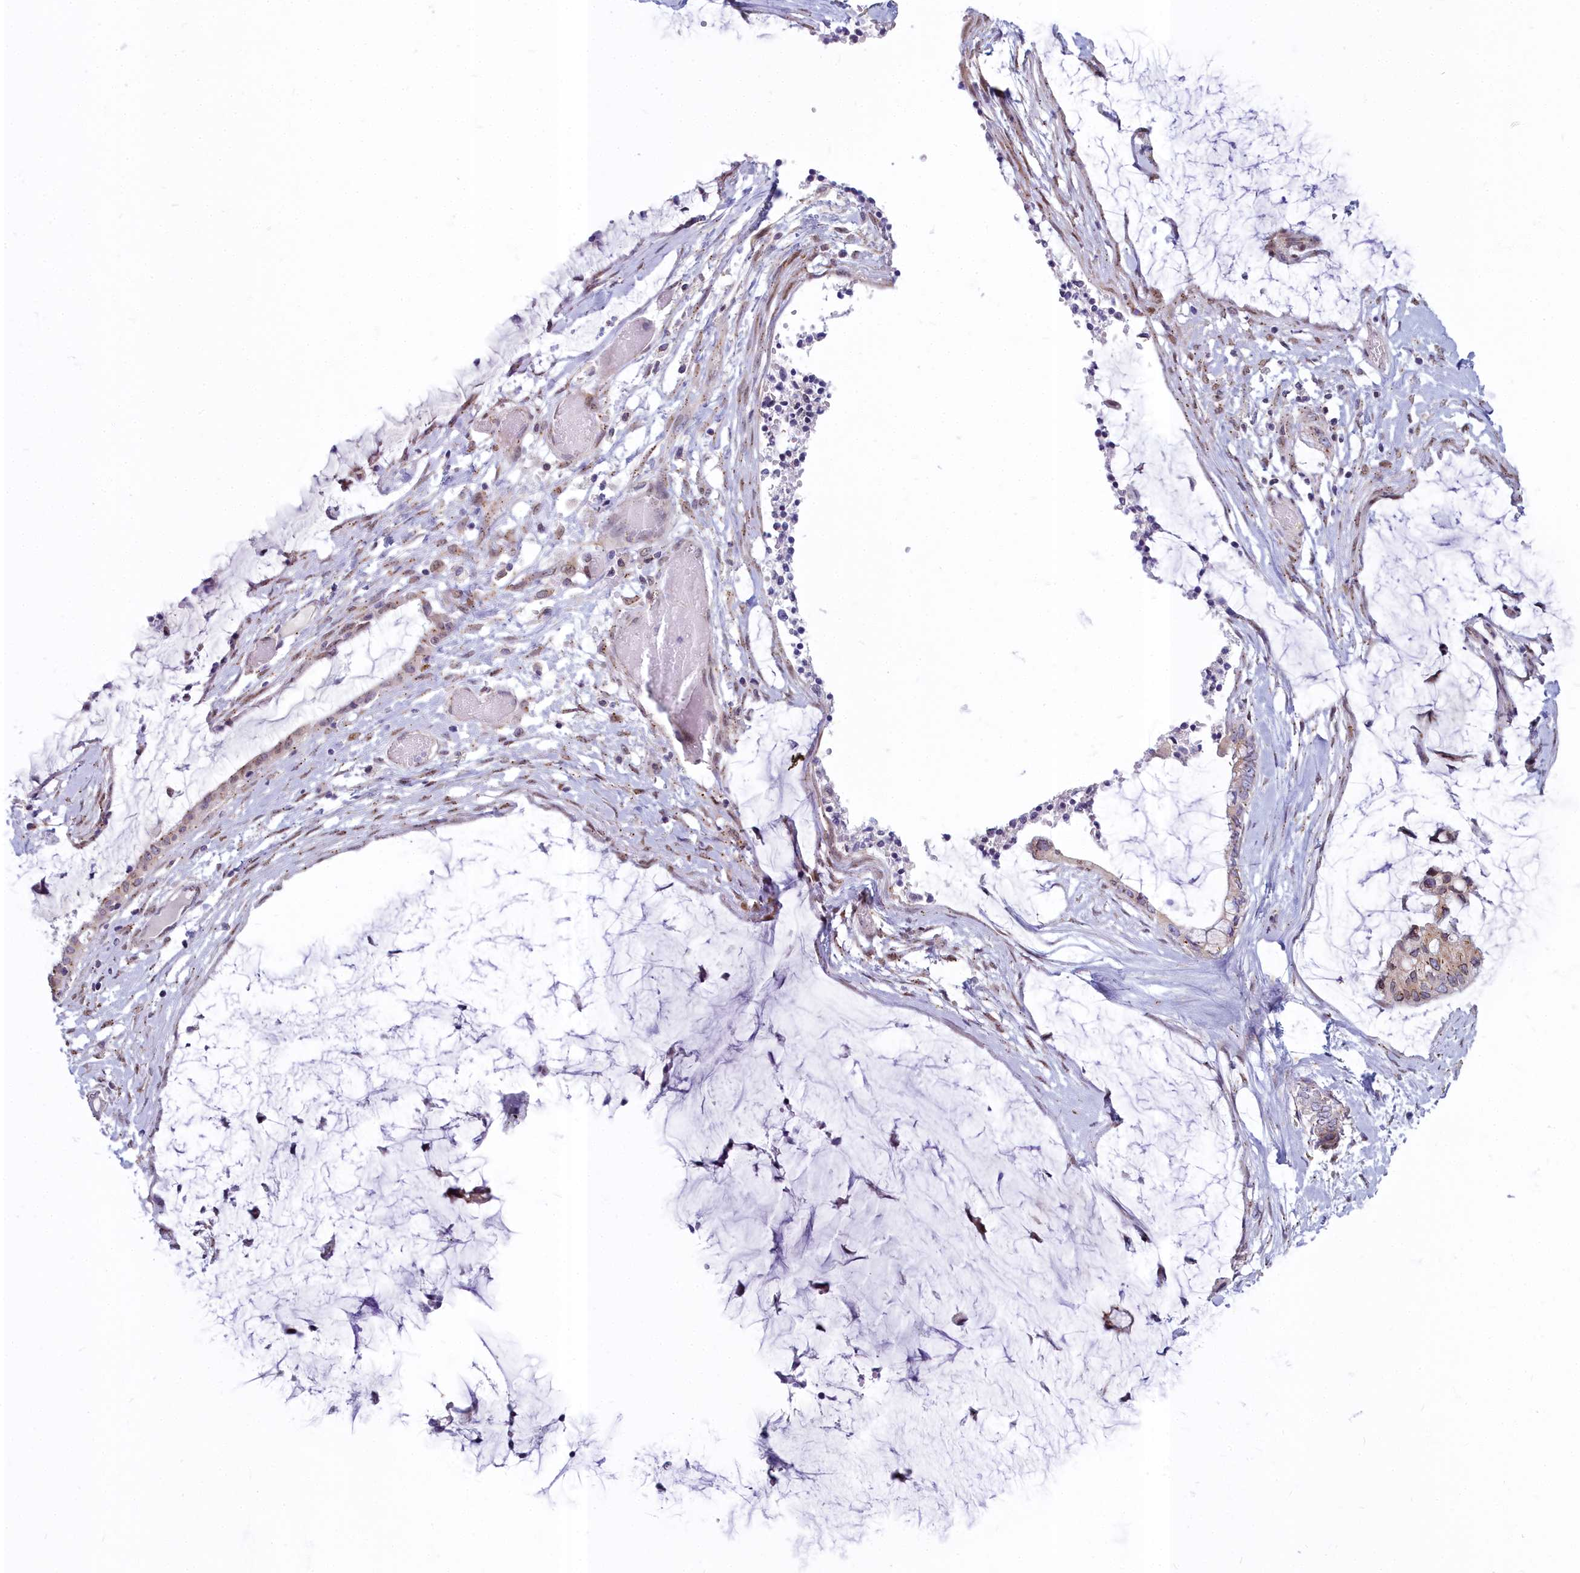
{"staining": {"intensity": "weak", "quantity": "25%-75%", "location": "cytoplasmic/membranous"}, "tissue": "ovarian cancer", "cell_type": "Tumor cells", "image_type": "cancer", "snomed": [{"axis": "morphology", "description": "Cystadenocarcinoma, mucinous, NOS"}, {"axis": "topography", "description": "Ovary"}], "caption": "This photomicrograph exhibits mucinous cystadenocarcinoma (ovarian) stained with IHC to label a protein in brown. The cytoplasmic/membranous of tumor cells show weak positivity for the protein. Nuclei are counter-stained blue.", "gene": "WDPCP", "patient": {"sex": "female", "age": 39}}